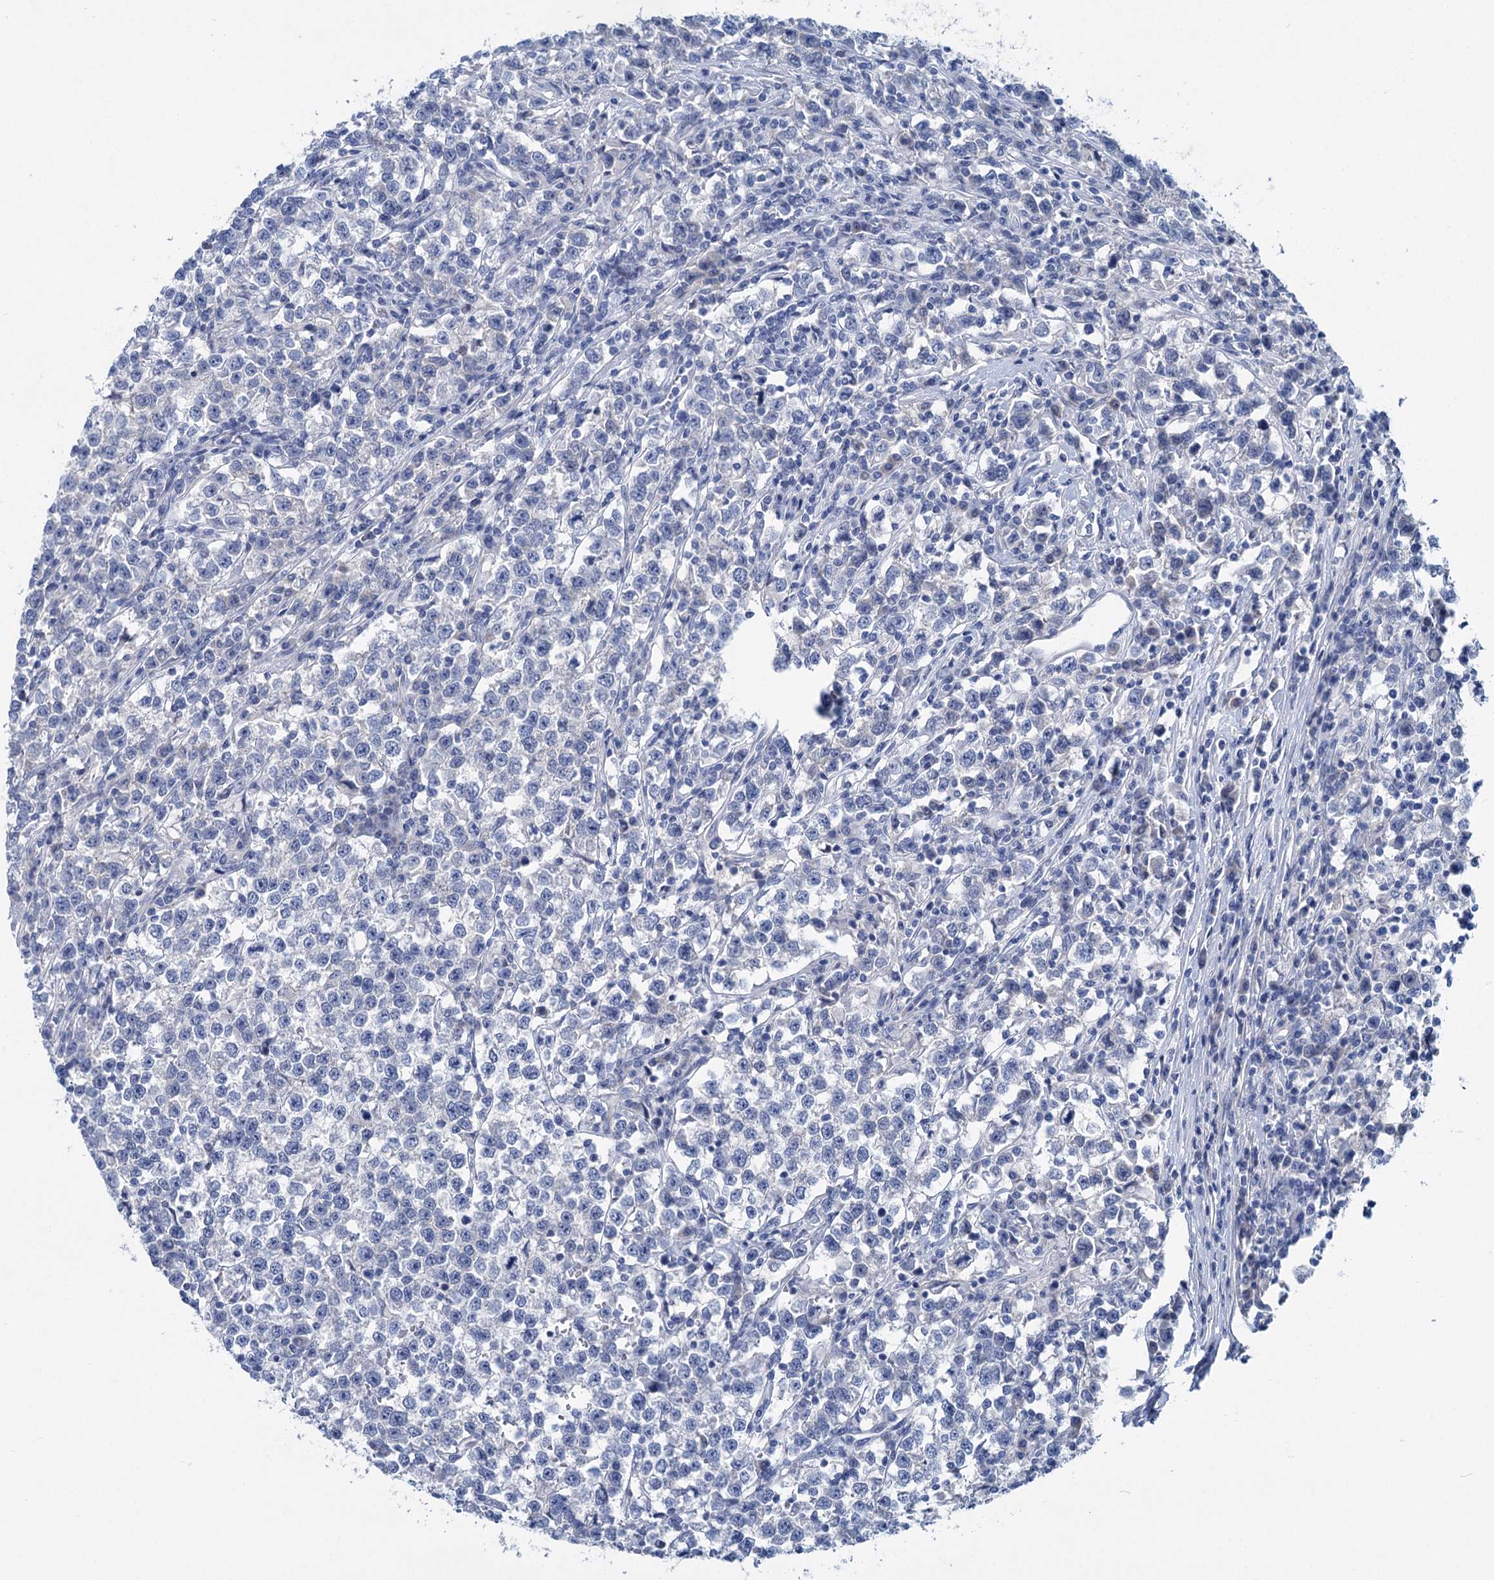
{"staining": {"intensity": "negative", "quantity": "none", "location": "none"}, "tissue": "testis cancer", "cell_type": "Tumor cells", "image_type": "cancer", "snomed": [{"axis": "morphology", "description": "Normal tissue, NOS"}, {"axis": "morphology", "description": "Seminoma, NOS"}, {"axis": "topography", "description": "Testis"}], "caption": "Tumor cells show no significant positivity in testis cancer (seminoma).", "gene": "CHDH", "patient": {"sex": "male", "age": 43}}